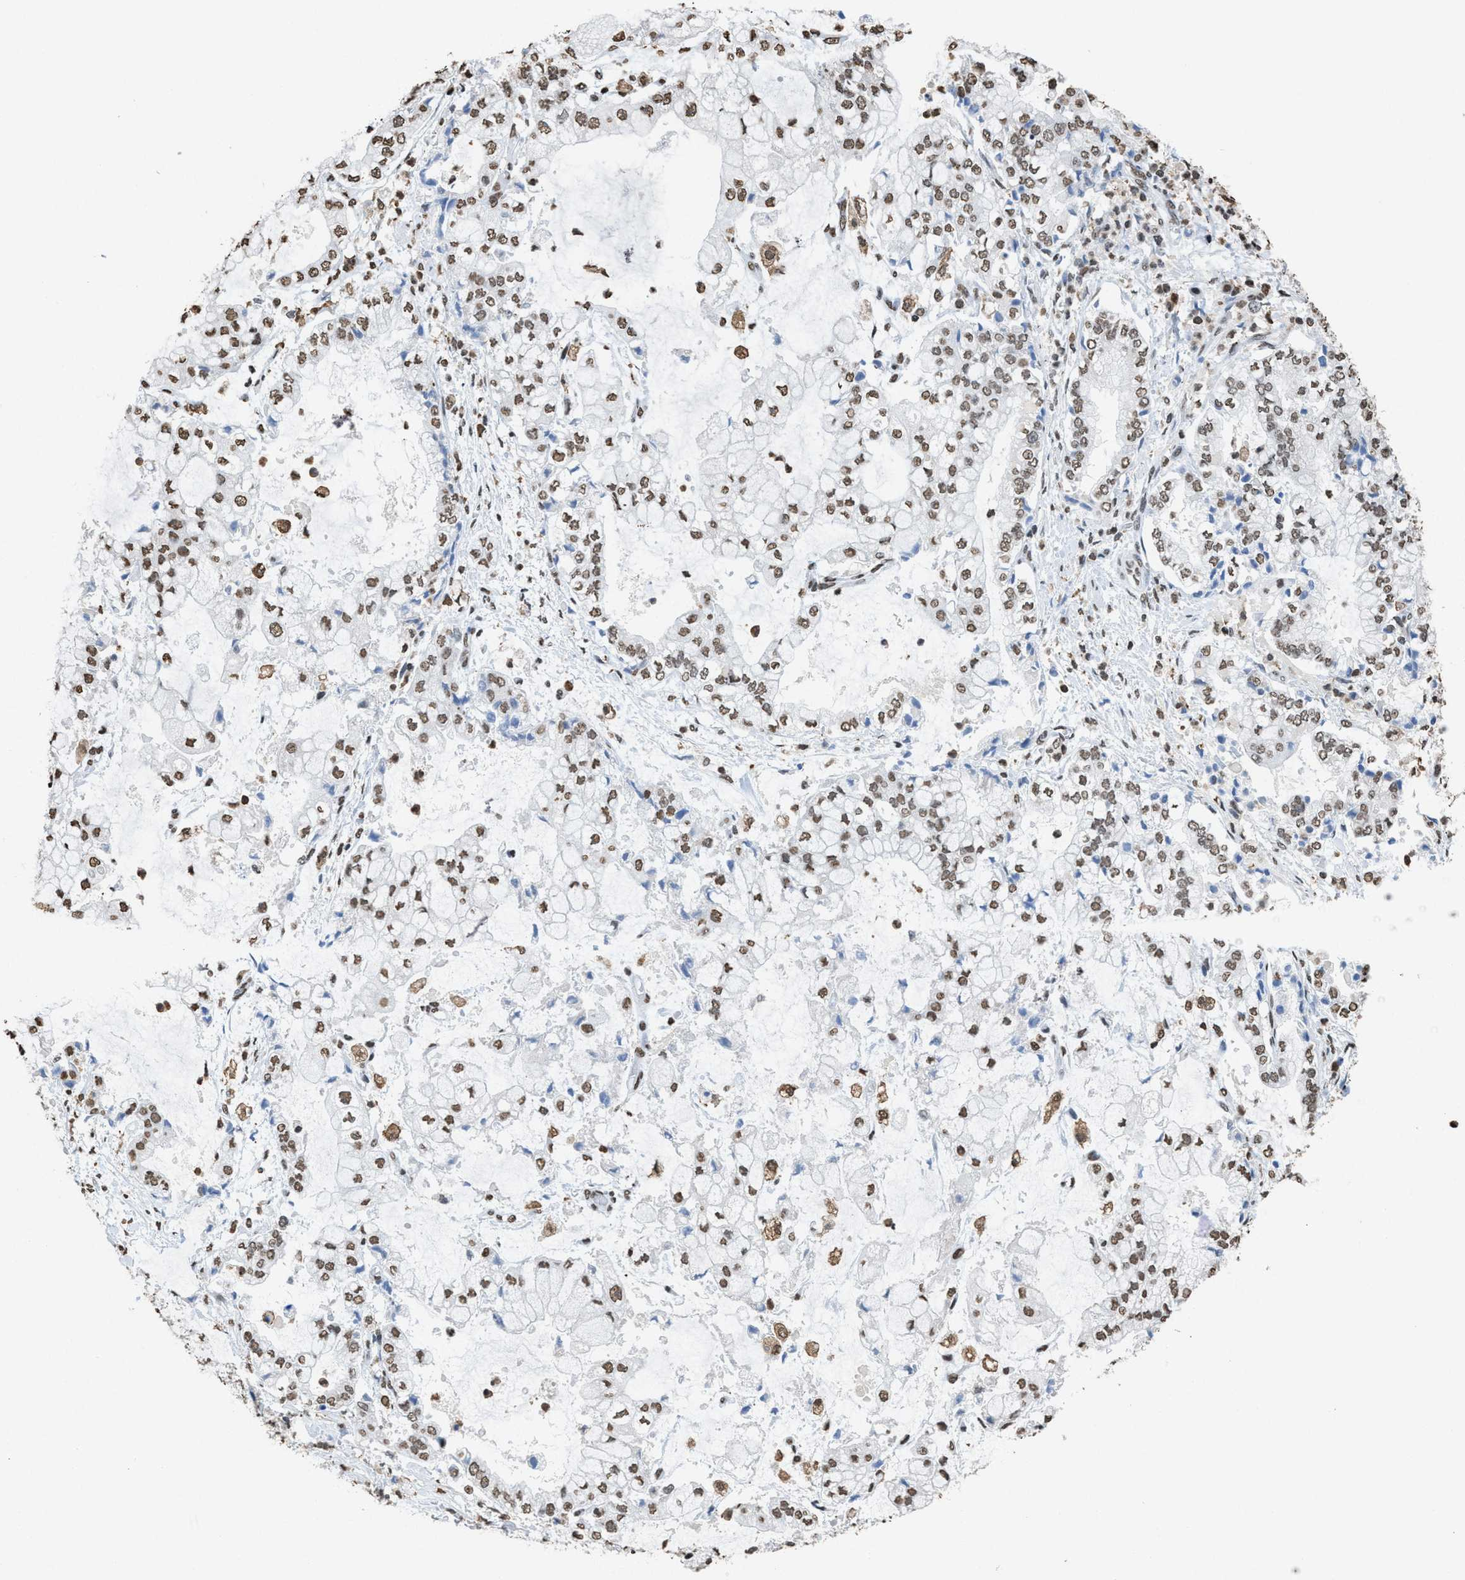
{"staining": {"intensity": "moderate", "quantity": ">75%", "location": "nuclear"}, "tissue": "stomach cancer", "cell_type": "Tumor cells", "image_type": "cancer", "snomed": [{"axis": "morphology", "description": "Adenocarcinoma, NOS"}, {"axis": "topography", "description": "Stomach"}], "caption": "DAB (3,3'-diaminobenzidine) immunohistochemical staining of stomach cancer displays moderate nuclear protein positivity in about >75% of tumor cells.", "gene": "NUP88", "patient": {"sex": "male", "age": 76}}